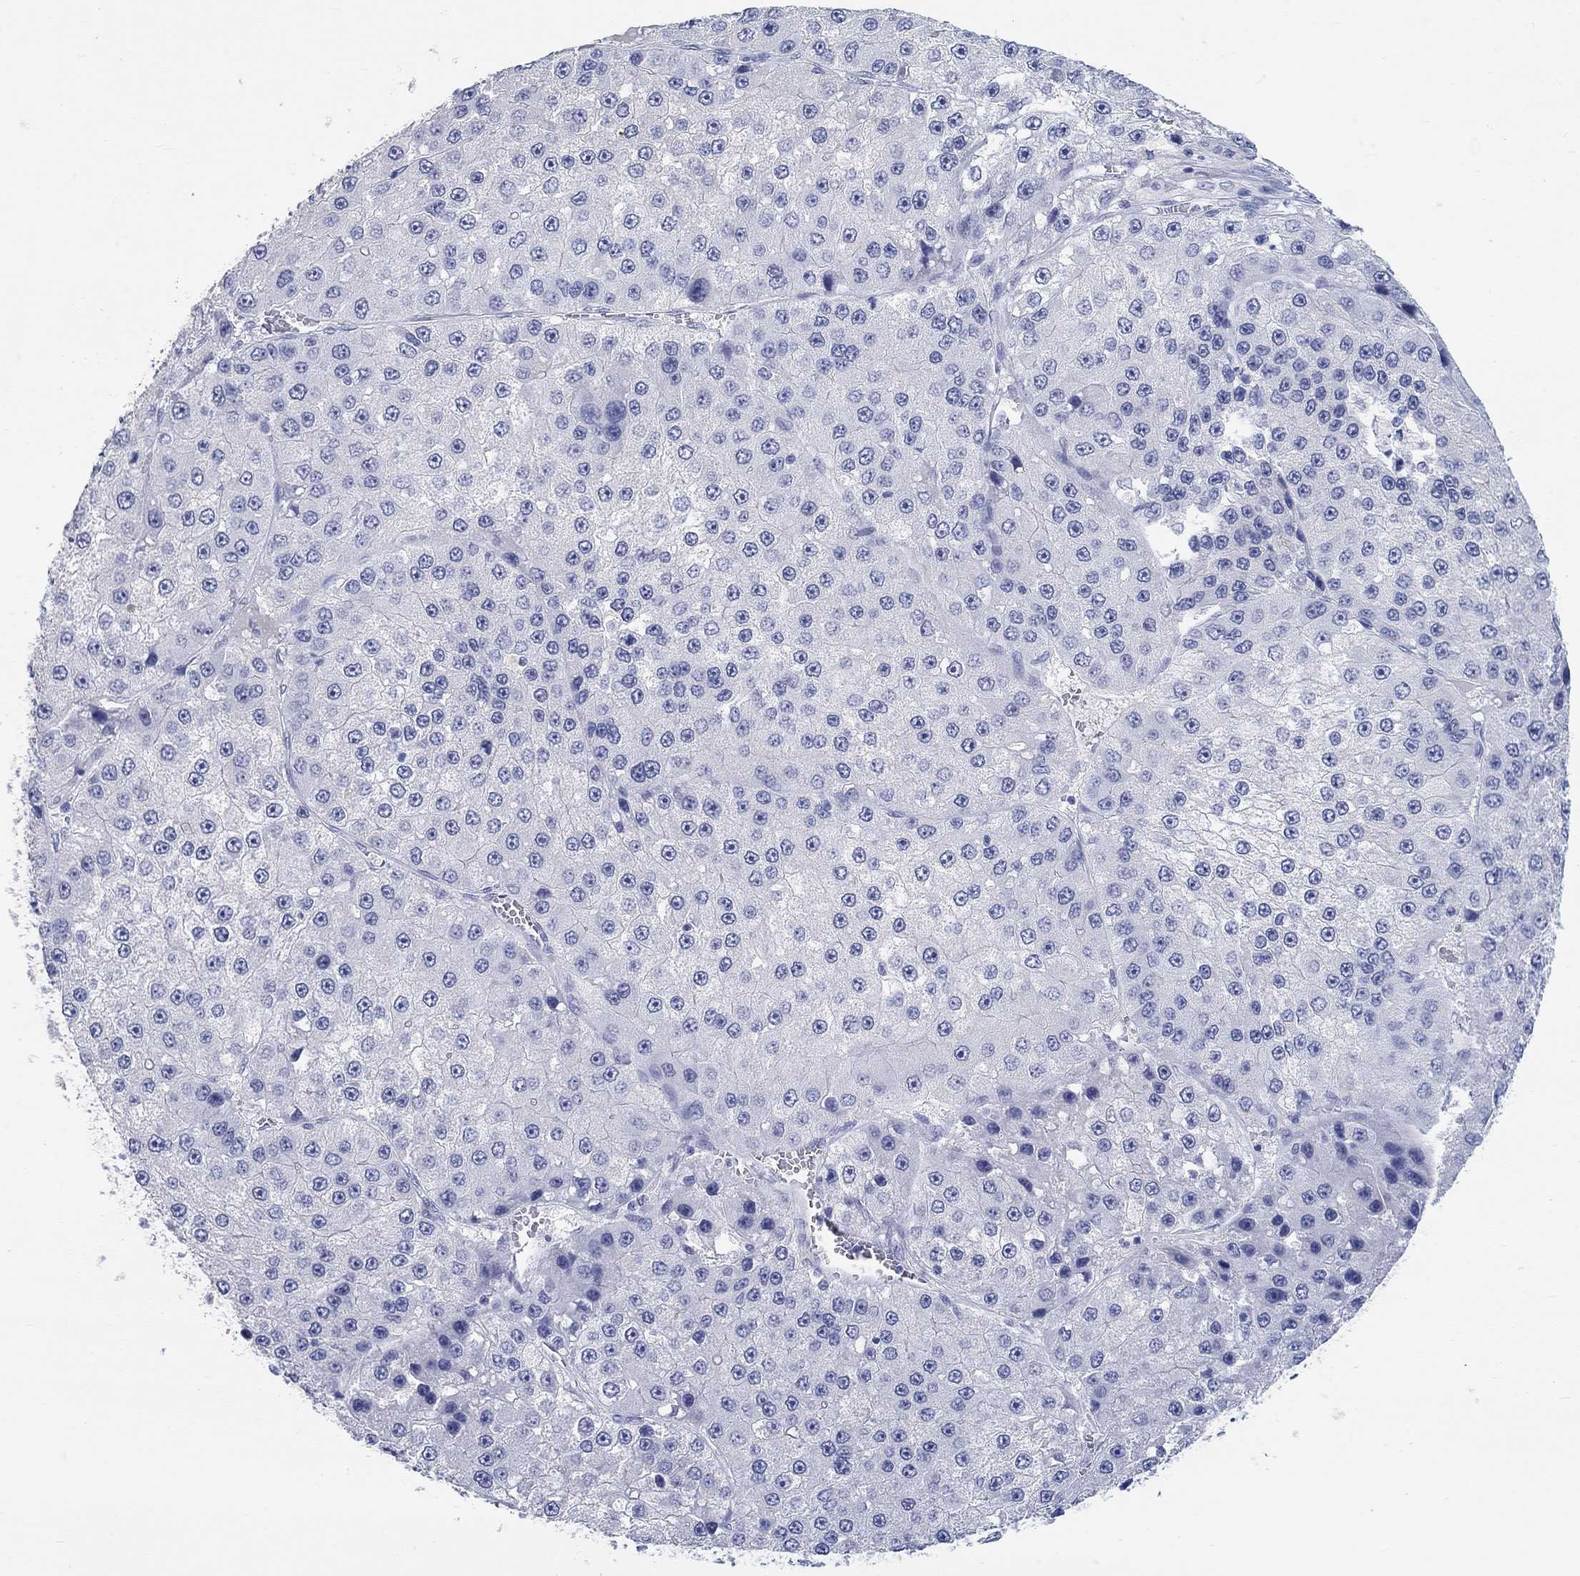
{"staining": {"intensity": "negative", "quantity": "none", "location": "none"}, "tissue": "liver cancer", "cell_type": "Tumor cells", "image_type": "cancer", "snomed": [{"axis": "morphology", "description": "Carcinoma, Hepatocellular, NOS"}, {"axis": "topography", "description": "Liver"}], "caption": "An IHC image of liver hepatocellular carcinoma is shown. There is no staining in tumor cells of liver hepatocellular carcinoma.", "gene": "GRIA3", "patient": {"sex": "female", "age": 73}}